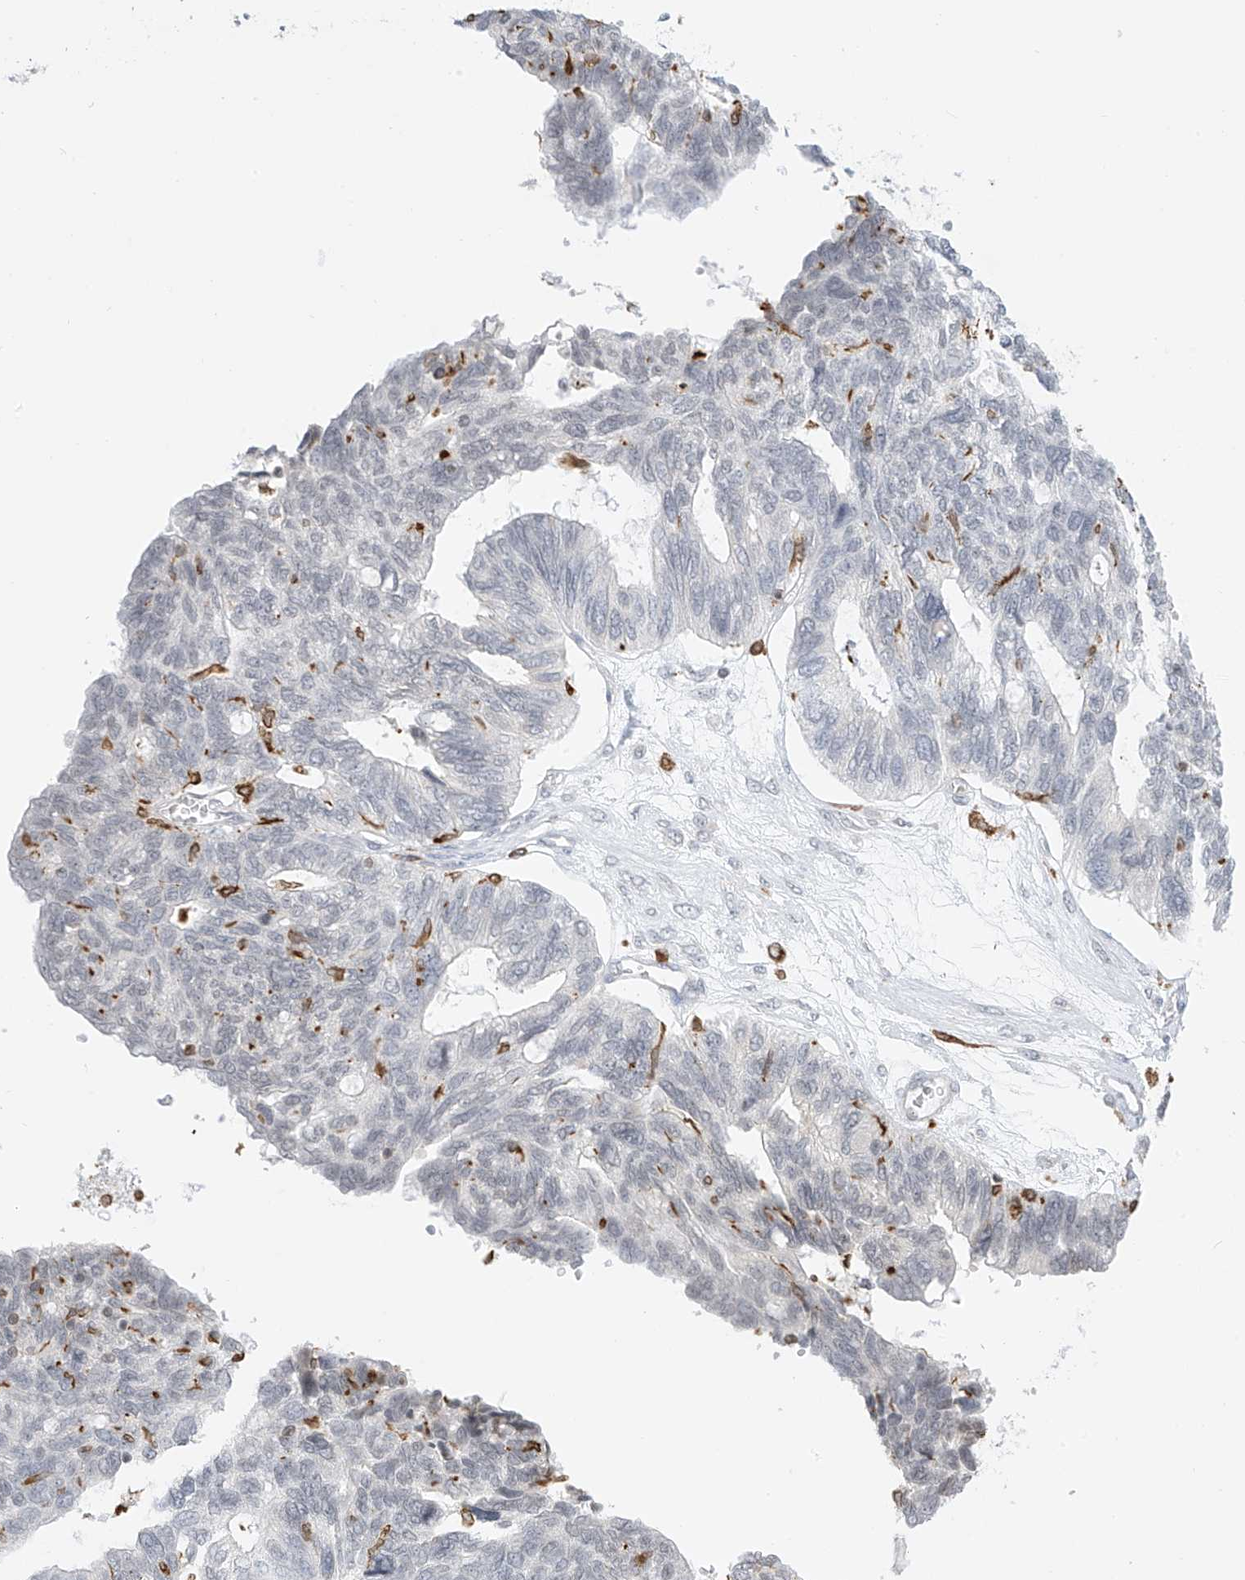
{"staining": {"intensity": "negative", "quantity": "none", "location": "none"}, "tissue": "ovarian cancer", "cell_type": "Tumor cells", "image_type": "cancer", "snomed": [{"axis": "morphology", "description": "Cystadenocarcinoma, serous, NOS"}, {"axis": "topography", "description": "Ovary"}], "caption": "Tumor cells are negative for brown protein staining in ovarian cancer.", "gene": "TBXAS1", "patient": {"sex": "female", "age": 79}}